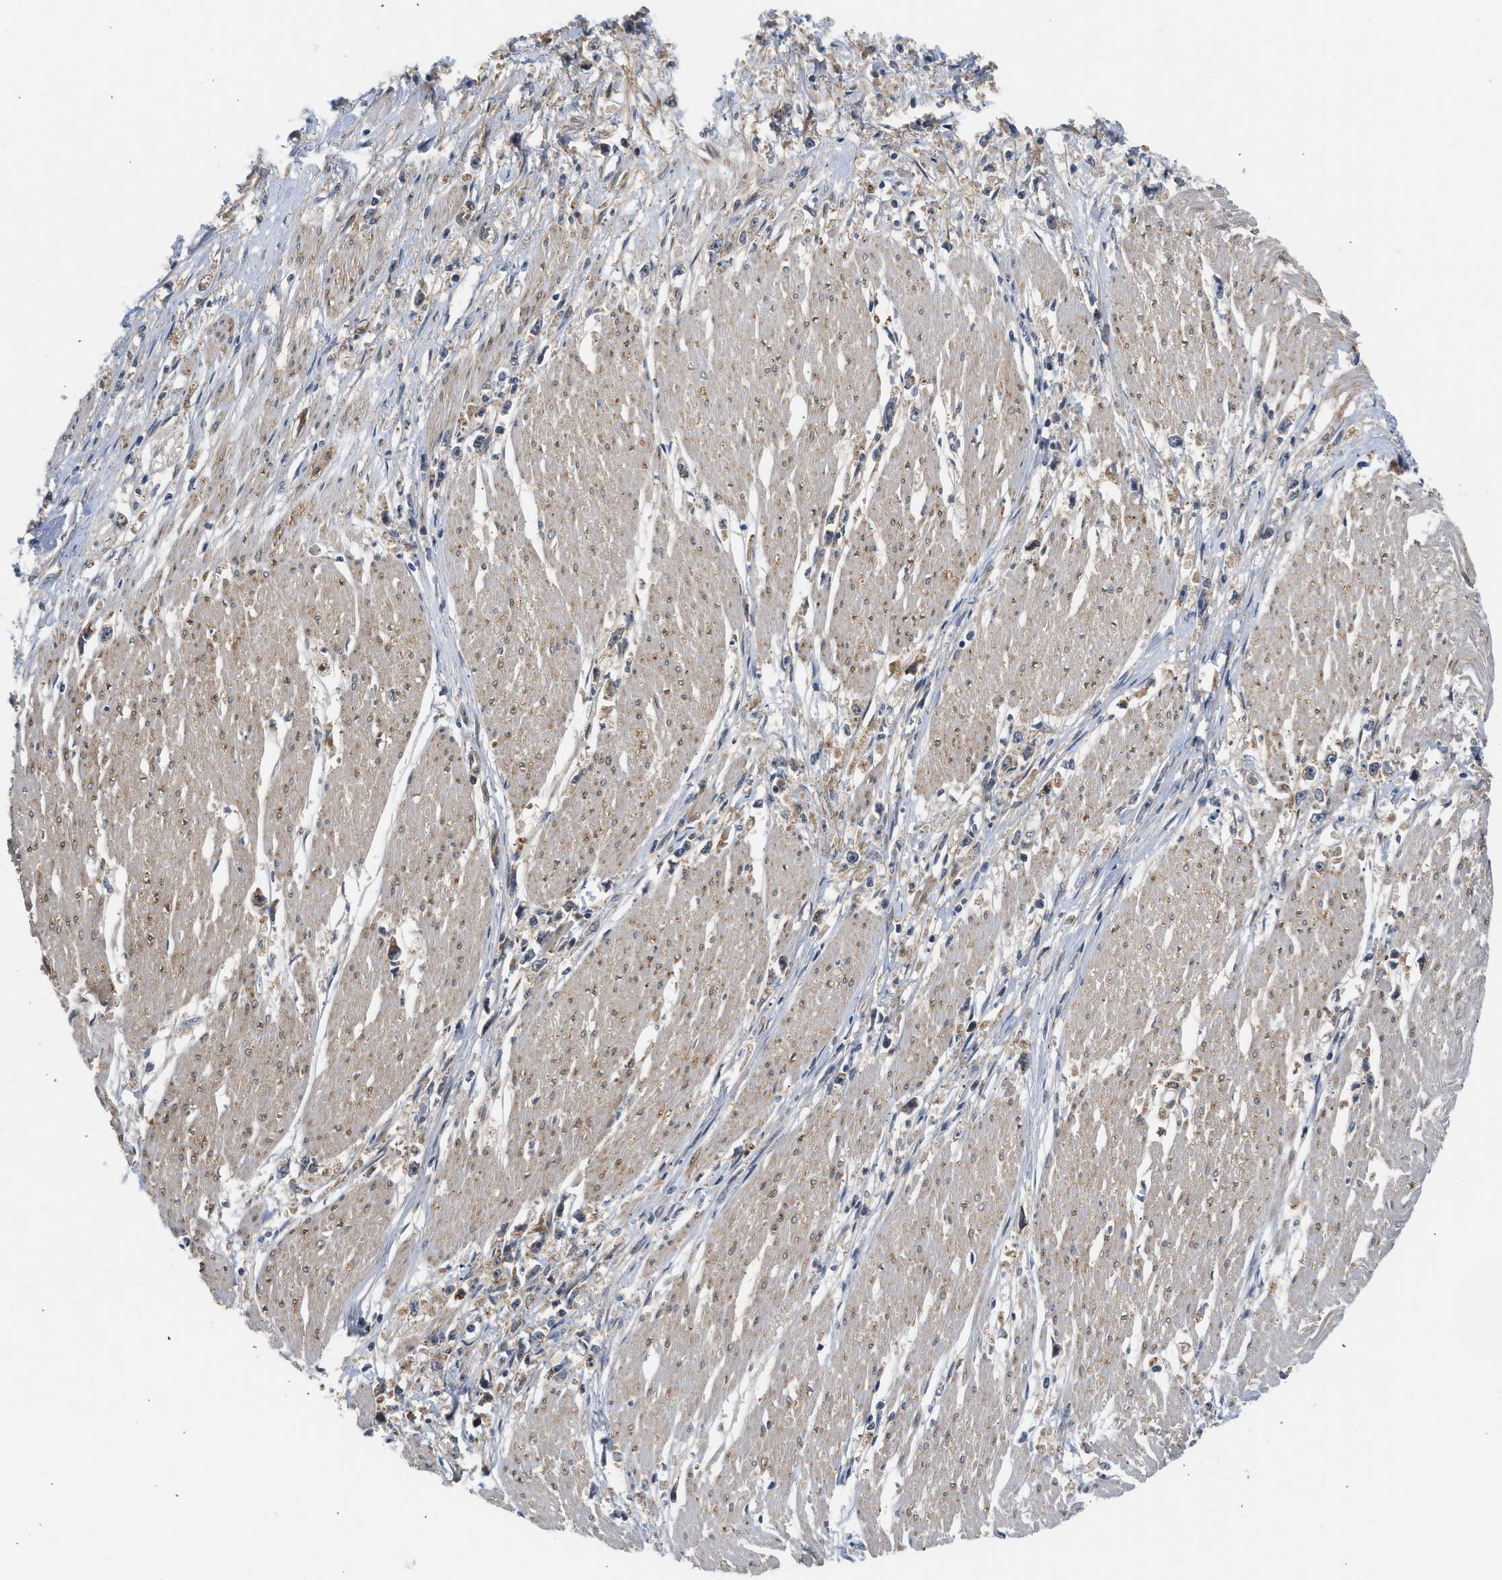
{"staining": {"intensity": "weak", "quantity": "<25%", "location": "cytoplasmic/membranous"}, "tissue": "stomach cancer", "cell_type": "Tumor cells", "image_type": "cancer", "snomed": [{"axis": "morphology", "description": "Adenocarcinoma, NOS"}, {"axis": "topography", "description": "Stomach"}], "caption": "IHC of stomach cancer (adenocarcinoma) exhibits no expression in tumor cells.", "gene": "POLG2", "patient": {"sex": "female", "age": 59}}